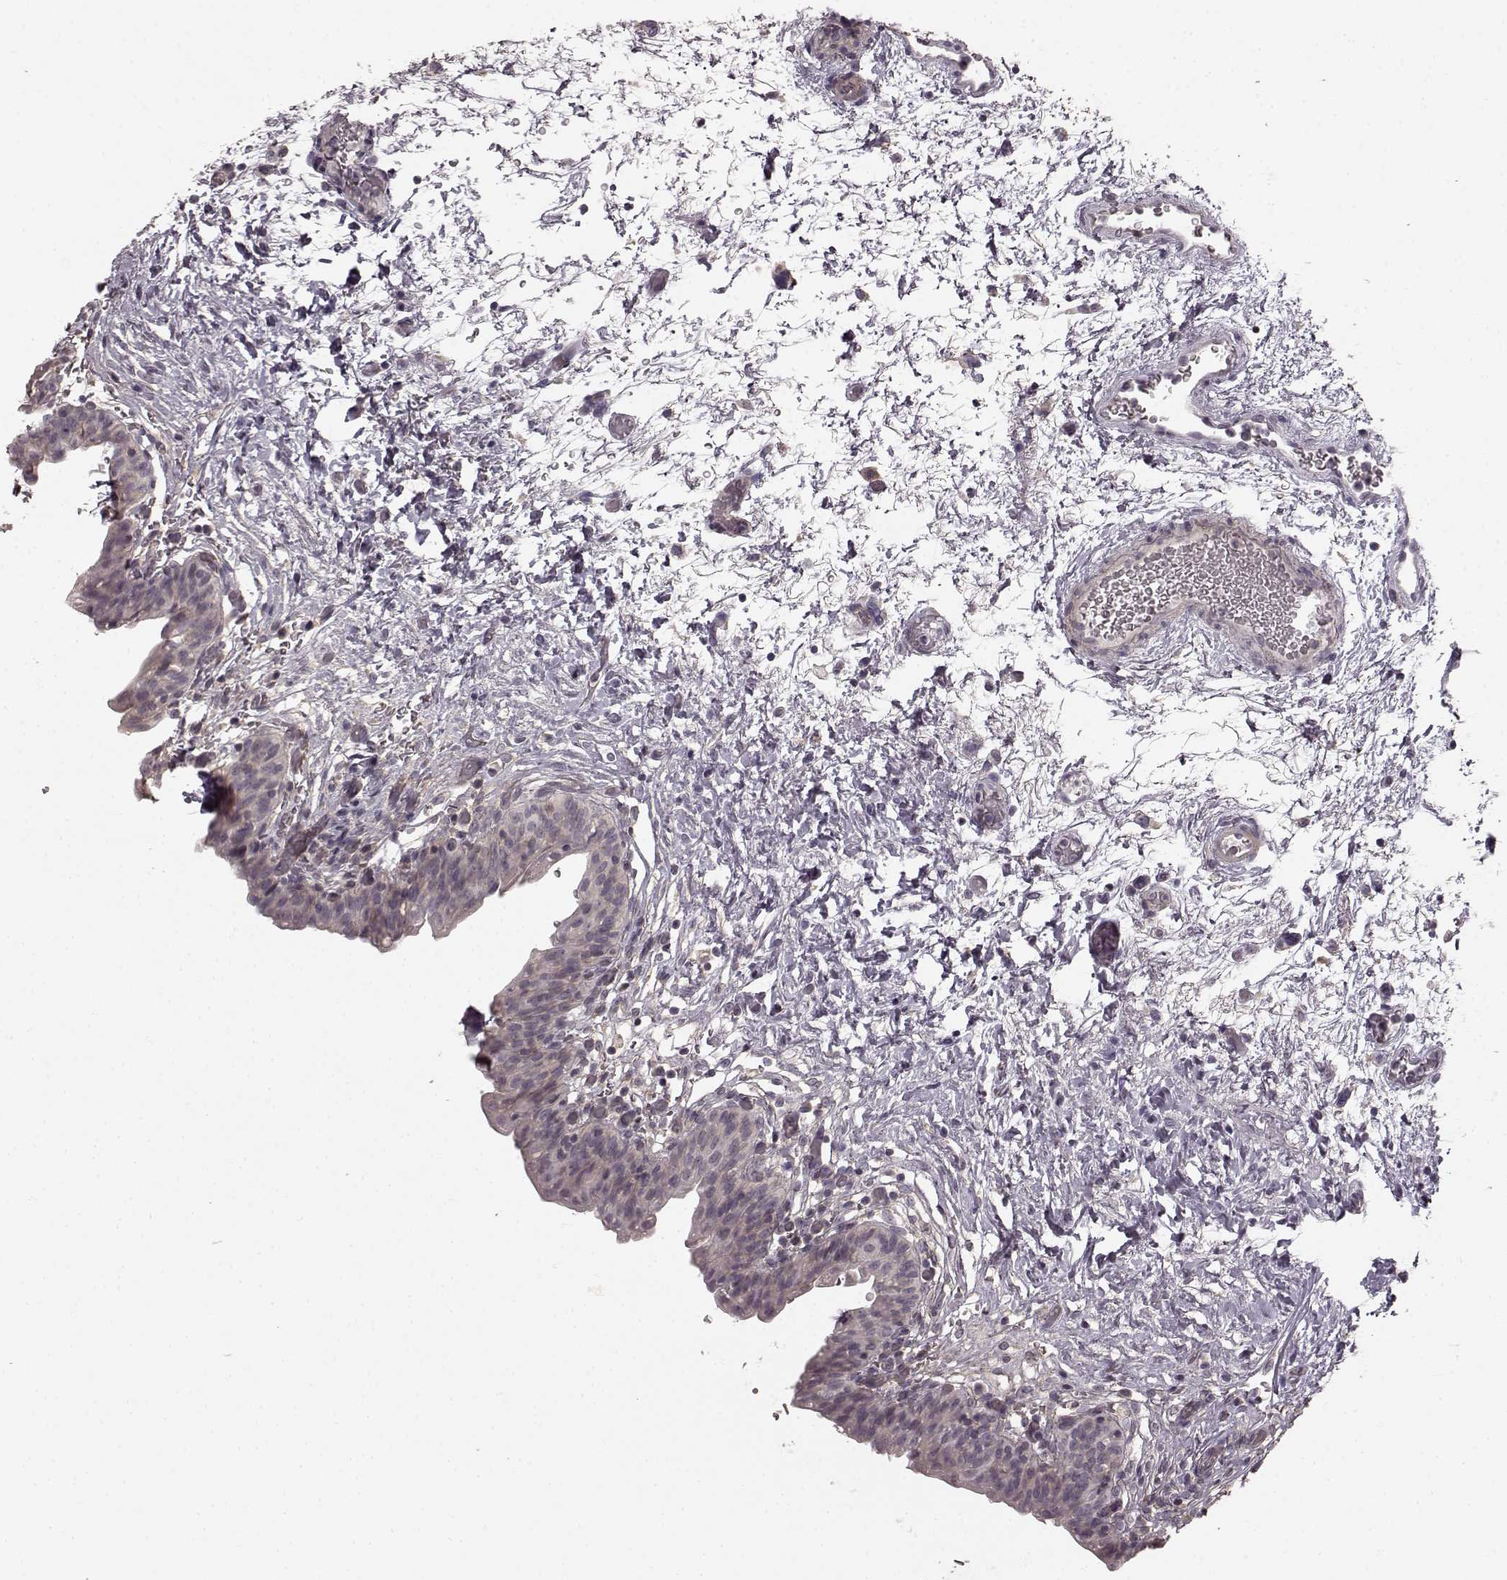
{"staining": {"intensity": "negative", "quantity": "none", "location": "none"}, "tissue": "urinary bladder", "cell_type": "Urothelial cells", "image_type": "normal", "snomed": [{"axis": "morphology", "description": "Normal tissue, NOS"}, {"axis": "topography", "description": "Urinary bladder"}], "caption": "Image shows no protein staining in urothelial cells of normal urinary bladder. (DAB immunohistochemistry visualized using brightfield microscopy, high magnification).", "gene": "PRKCE", "patient": {"sex": "male", "age": 69}}